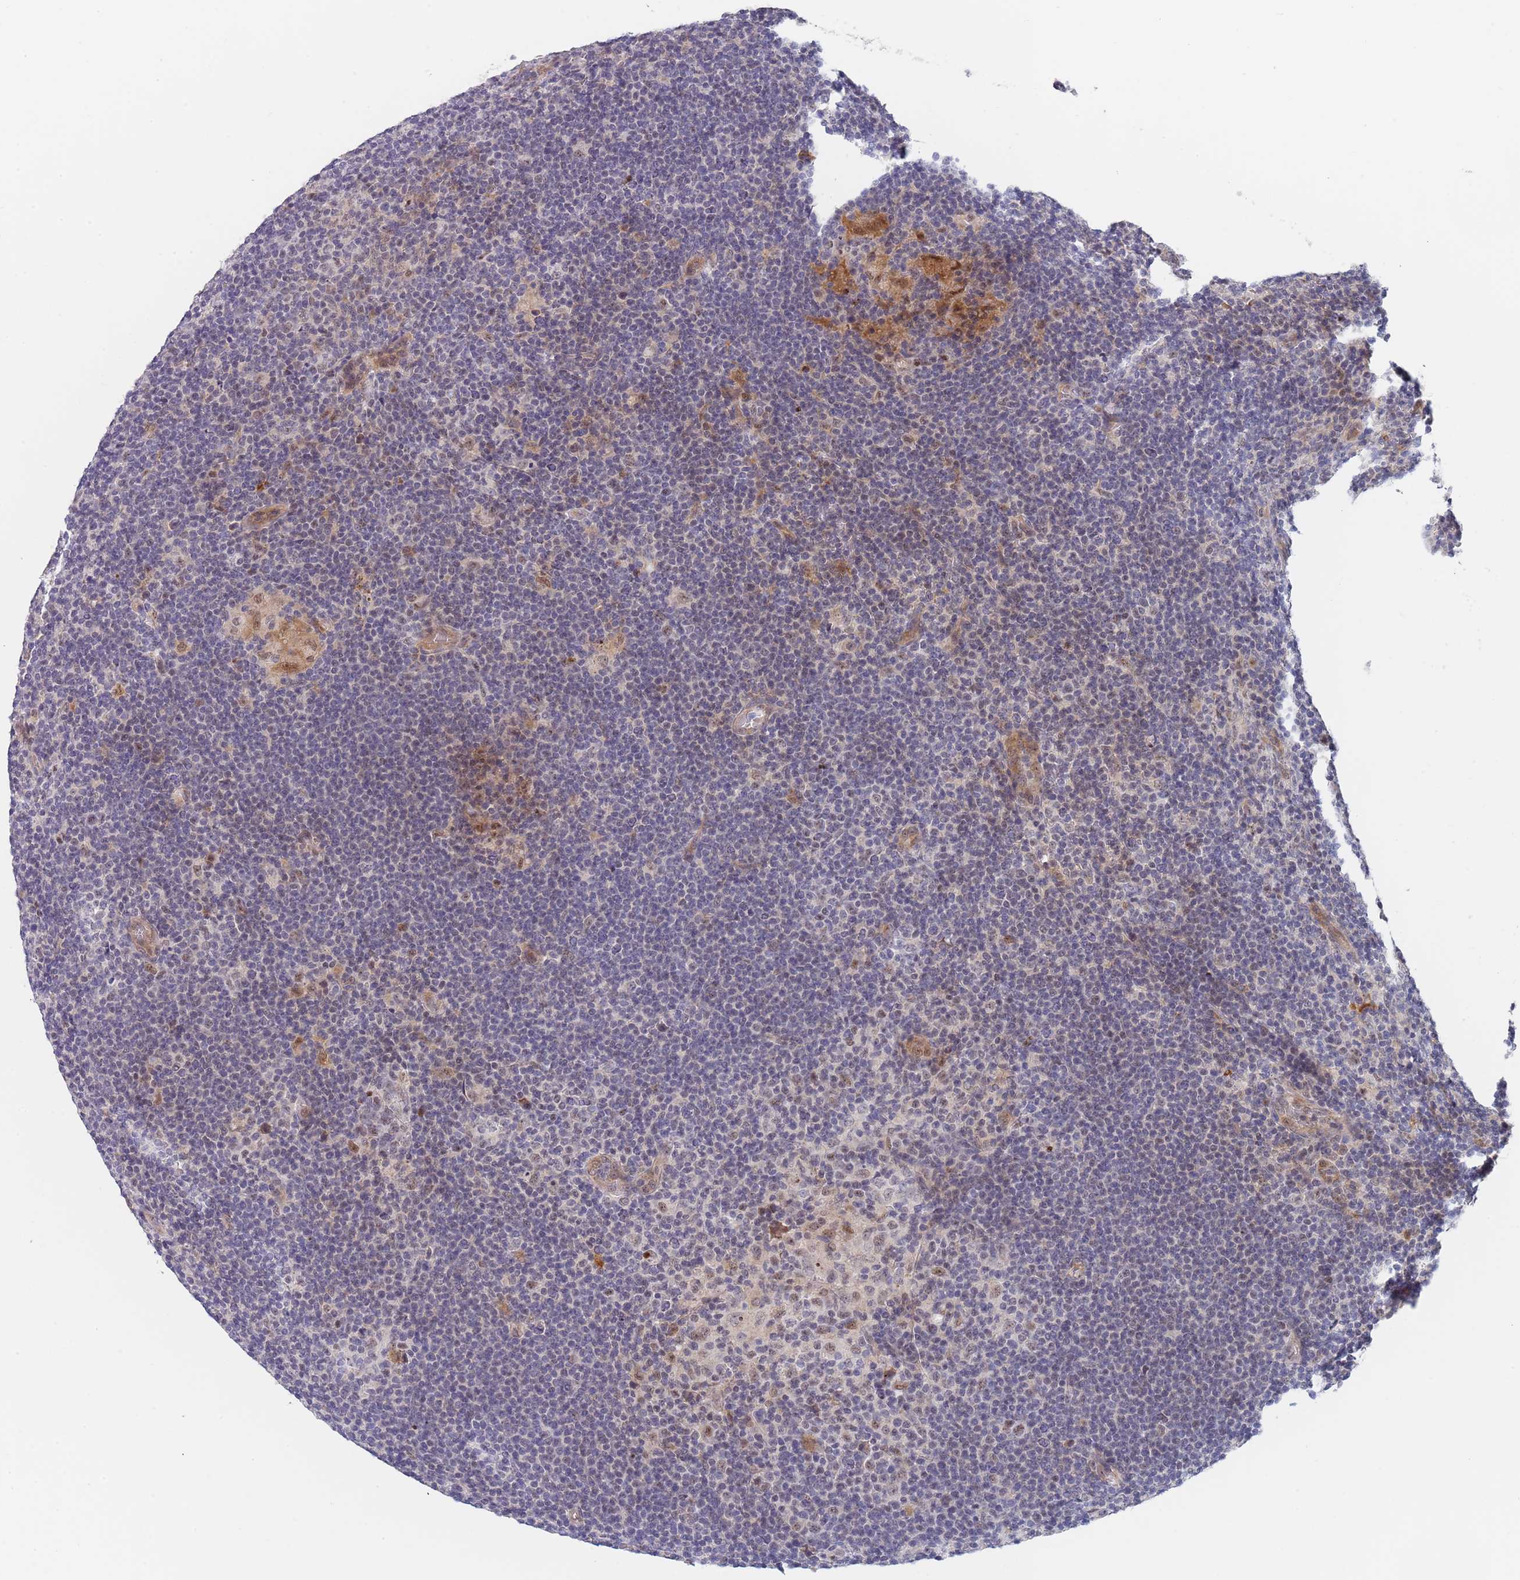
{"staining": {"intensity": "weak", "quantity": "<25%", "location": "nuclear"}, "tissue": "lymphoma", "cell_type": "Tumor cells", "image_type": "cancer", "snomed": [{"axis": "morphology", "description": "Hodgkin's disease, NOS"}, {"axis": "topography", "description": "Lymph node"}], "caption": "Immunohistochemistry (IHC) of Hodgkin's disease reveals no positivity in tumor cells. (Immunohistochemistry (IHC), brightfield microscopy, high magnification).", "gene": "PLCL2", "patient": {"sex": "female", "age": 57}}